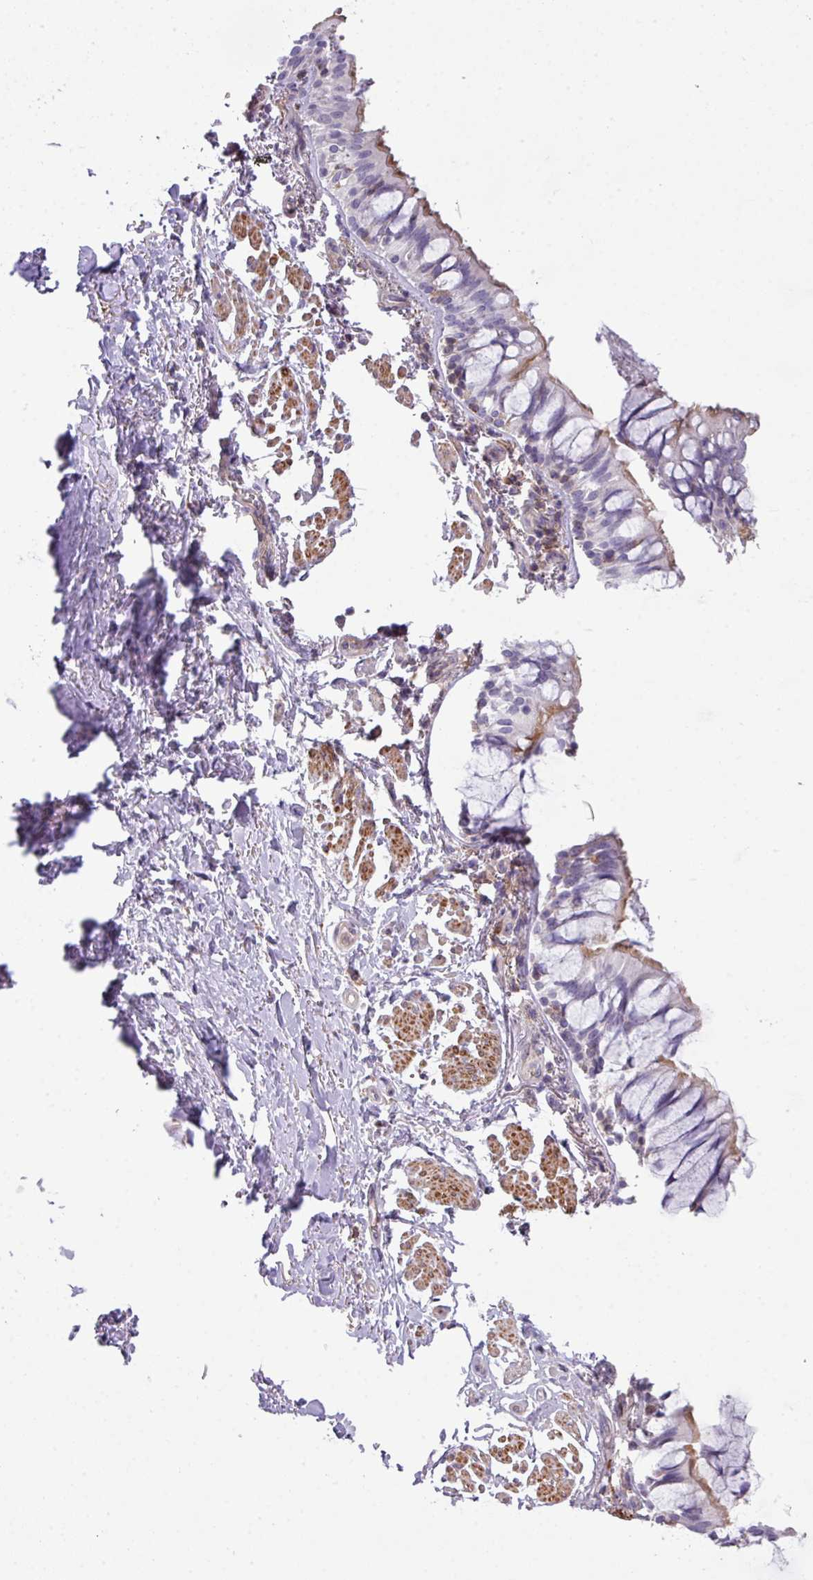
{"staining": {"intensity": "moderate", "quantity": "<25%", "location": "cytoplasmic/membranous"}, "tissue": "bronchus", "cell_type": "Respiratory epithelial cells", "image_type": "normal", "snomed": [{"axis": "morphology", "description": "Normal tissue, NOS"}, {"axis": "topography", "description": "Bronchus"}], "caption": "Bronchus stained with a protein marker demonstrates moderate staining in respiratory epithelial cells.", "gene": "LRRC41", "patient": {"sex": "male", "age": 70}}